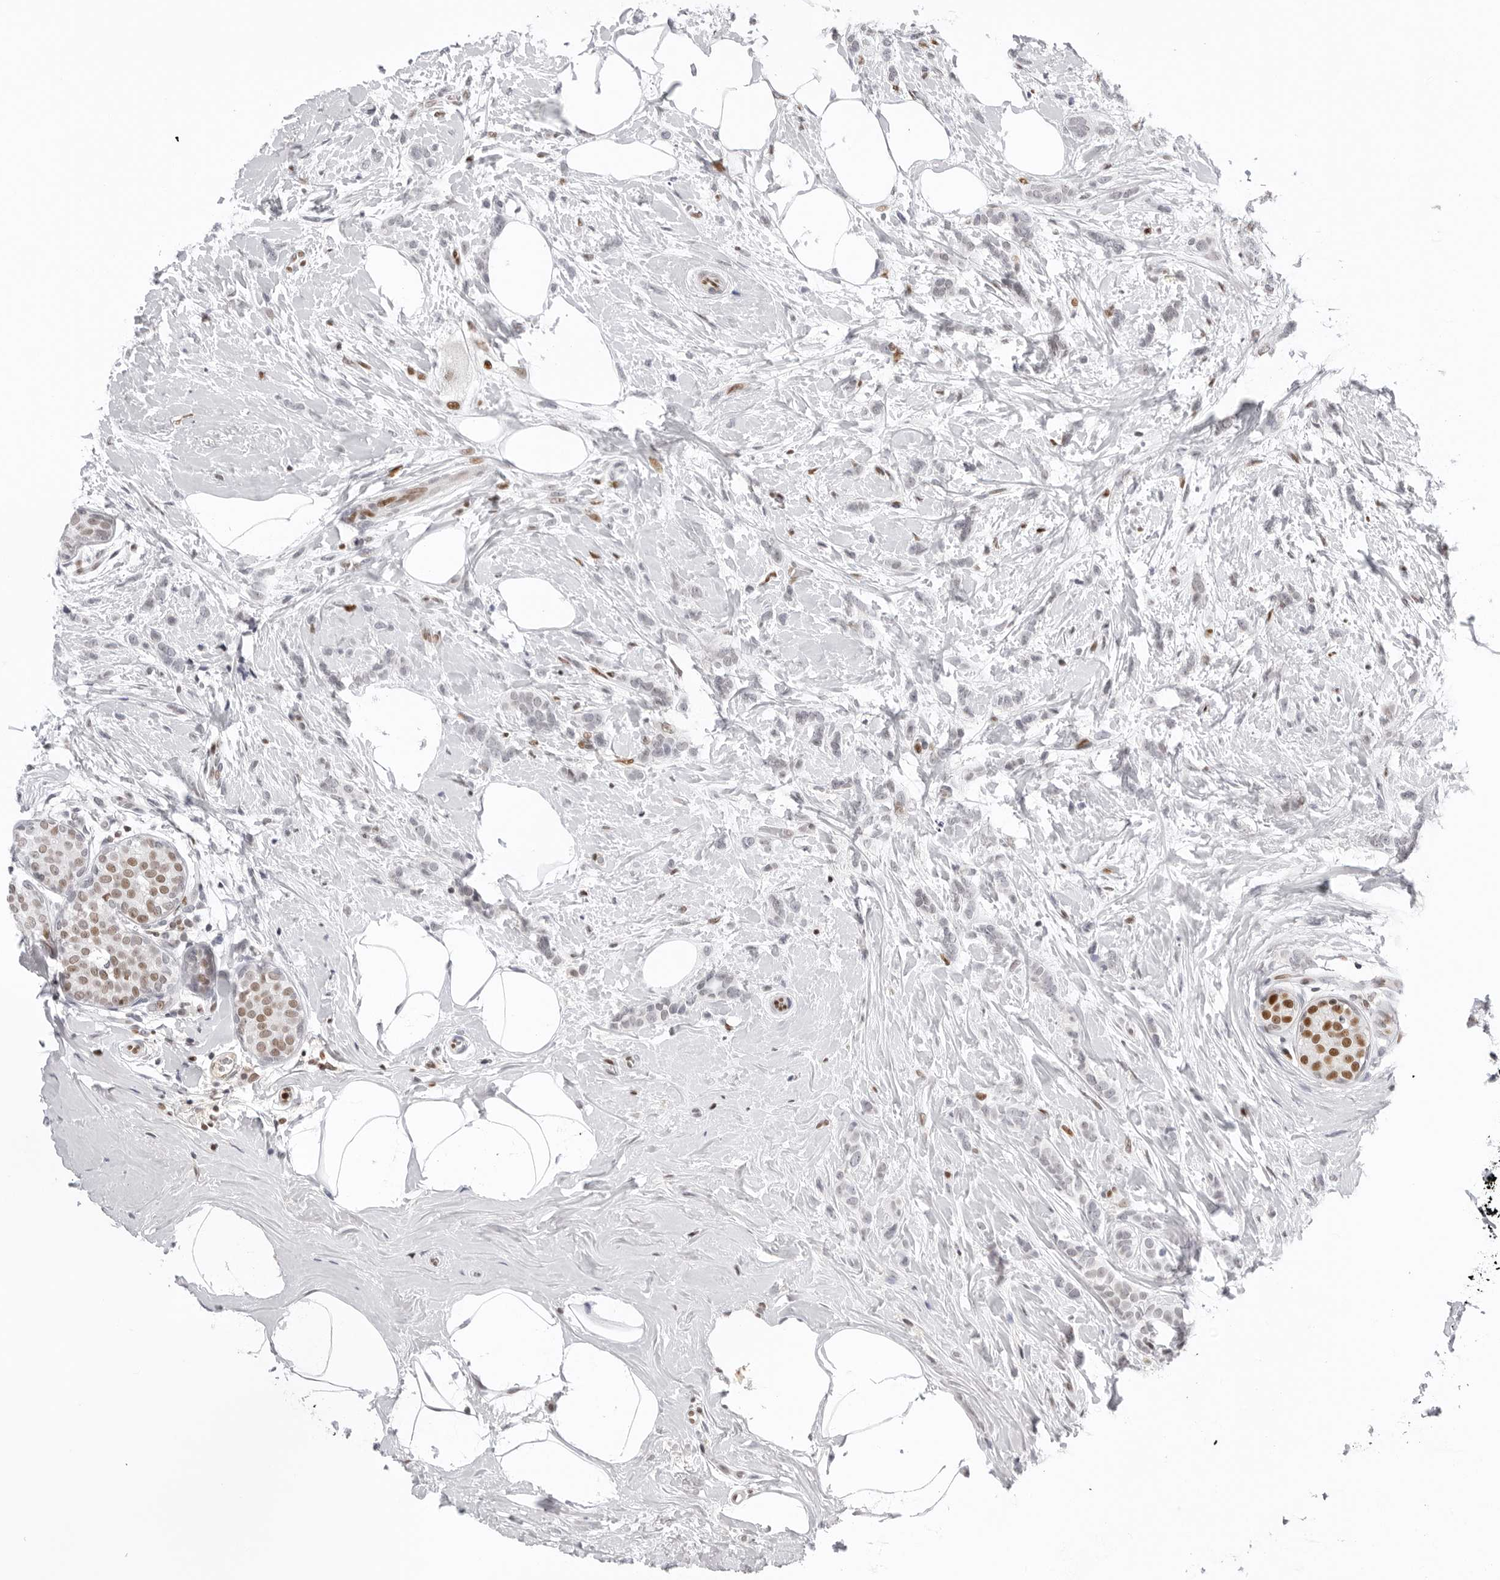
{"staining": {"intensity": "negative", "quantity": "none", "location": "none"}, "tissue": "breast cancer", "cell_type": "Tumor cells", "image_type": "cancer", "snomed": [{"axis": "morphology", "description": "Lobular carcinoma, in situ"}, {"axis": "morphology", "description": "Lobular carcinoma"}, {"axis": "topography", "description": "Breast"}], "caption": "A photomicrograph of human breast cancer is negative for staining in tumor cells.", "gene": "OGG1", "patient": {"sex": "female", "age": 41}}